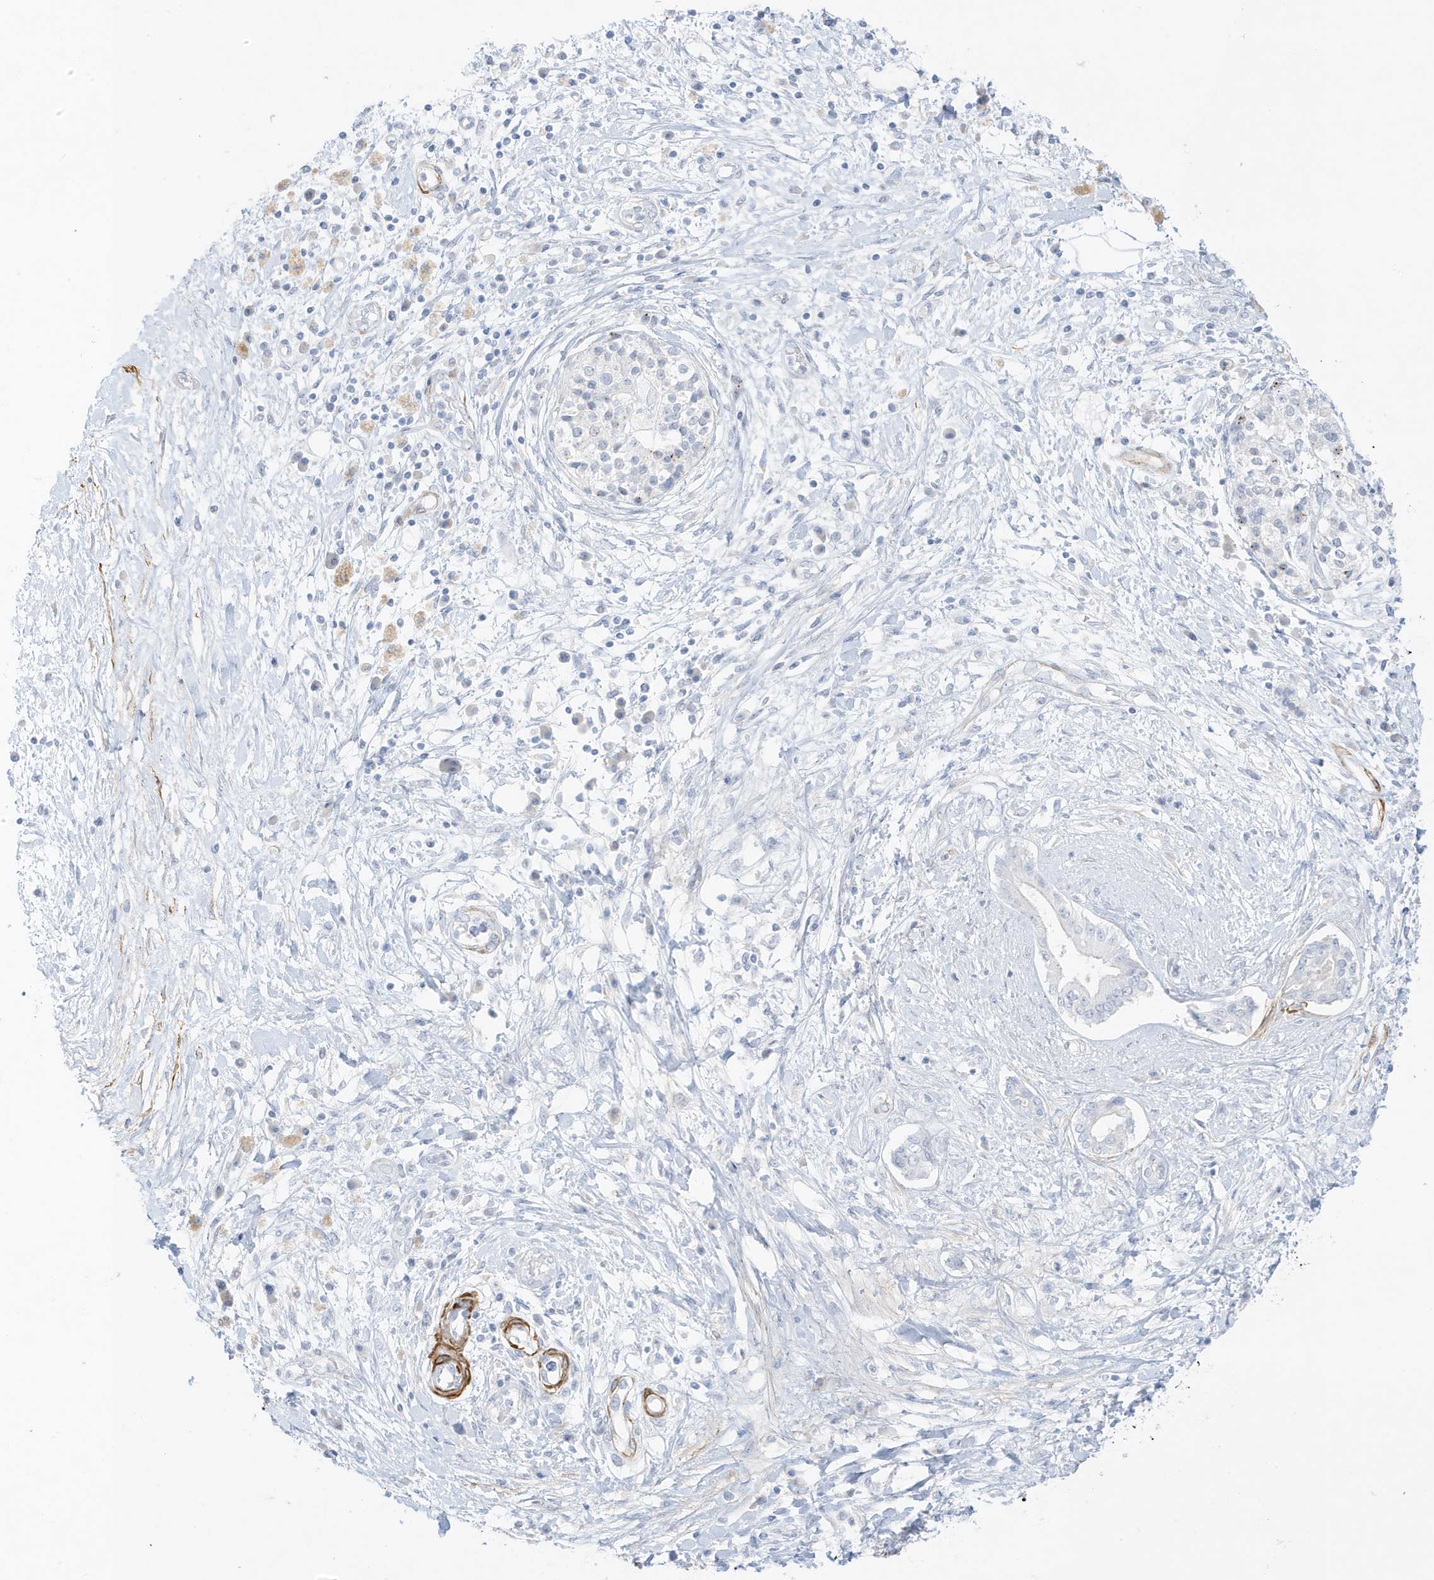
{"staining": {"intensity": "negative", "quantity": "none", "location": "none"}, "tissue": "pancreatic cancer", "cell_type": "Tumor cells", "image_type": "cancer", "snomed": [{"axis": "morphology", "description": "Adenocarcinoma, NOS"}, {"axis": "topography", "description": "Pancreas"}], "caption": "Protein analysis of pancreatic adenocarcinoma demonstrates no significant positivity in tumor cells. The staining is performed using DAB brown chromogen with nuclei counter-stained in using hematoxylin.", "gene": "SLC22A13", "patient": {"sex": "female", "age": 56}}